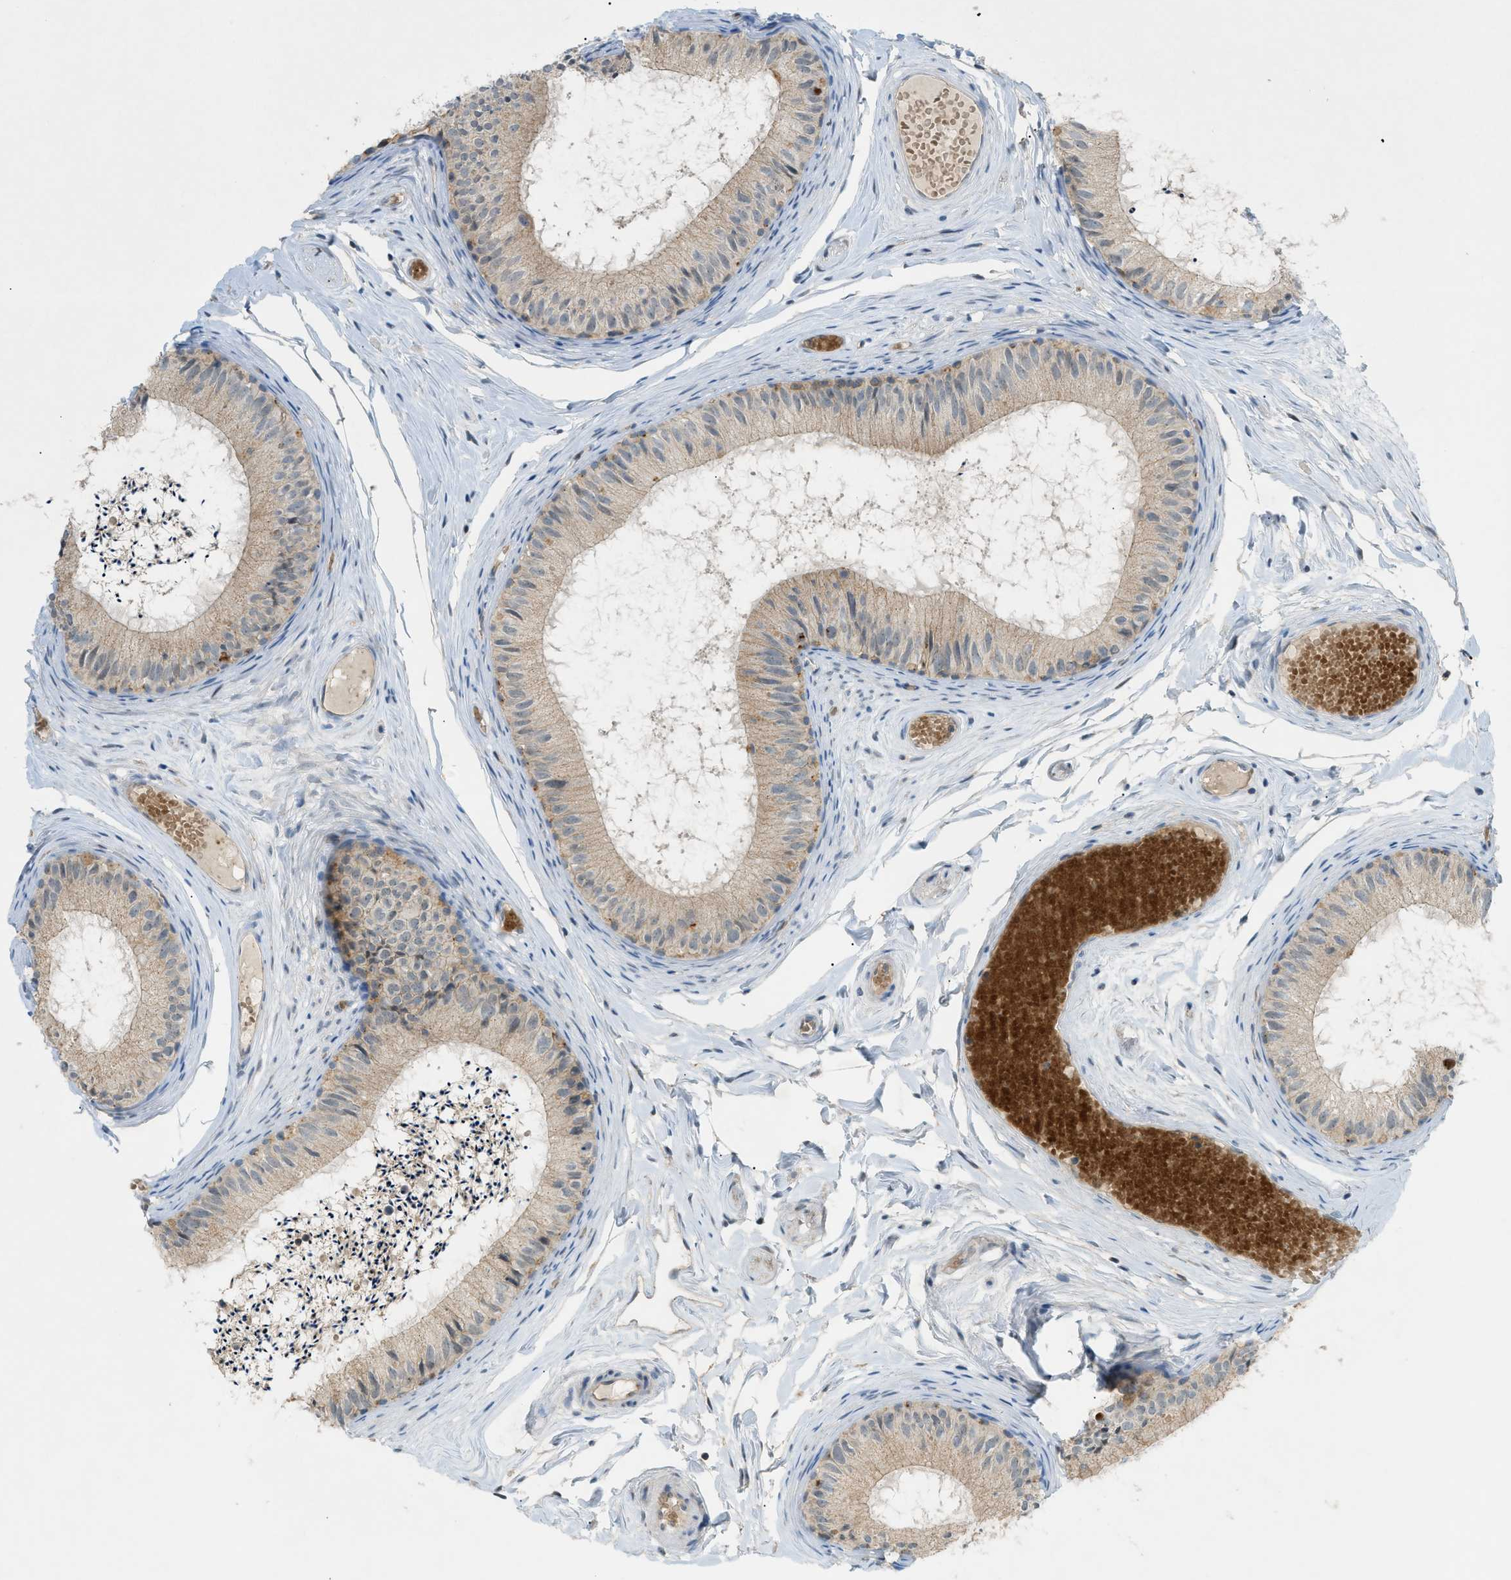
{"staining": {"intensity": "moderate", "quantity": "25%-75%", "location": "cytoplasmic/membranous"}, "tissue": "epididymis", "cell_type": "Glandular cells", "image_type": "normal", "snomed": [{"axis": "morphology", "description": "Normal tissue, NOS"}, {"axis": "topography", "description": "Epididymis"}], "caption": "Protein analysis of unremarkable epididymis demonstrates moderate cytoplasmic/membranous staining in approximately 25%-75% of glandular cells.", "gene": "GRK6", "patient": {"sex": "male", "age": 46}}